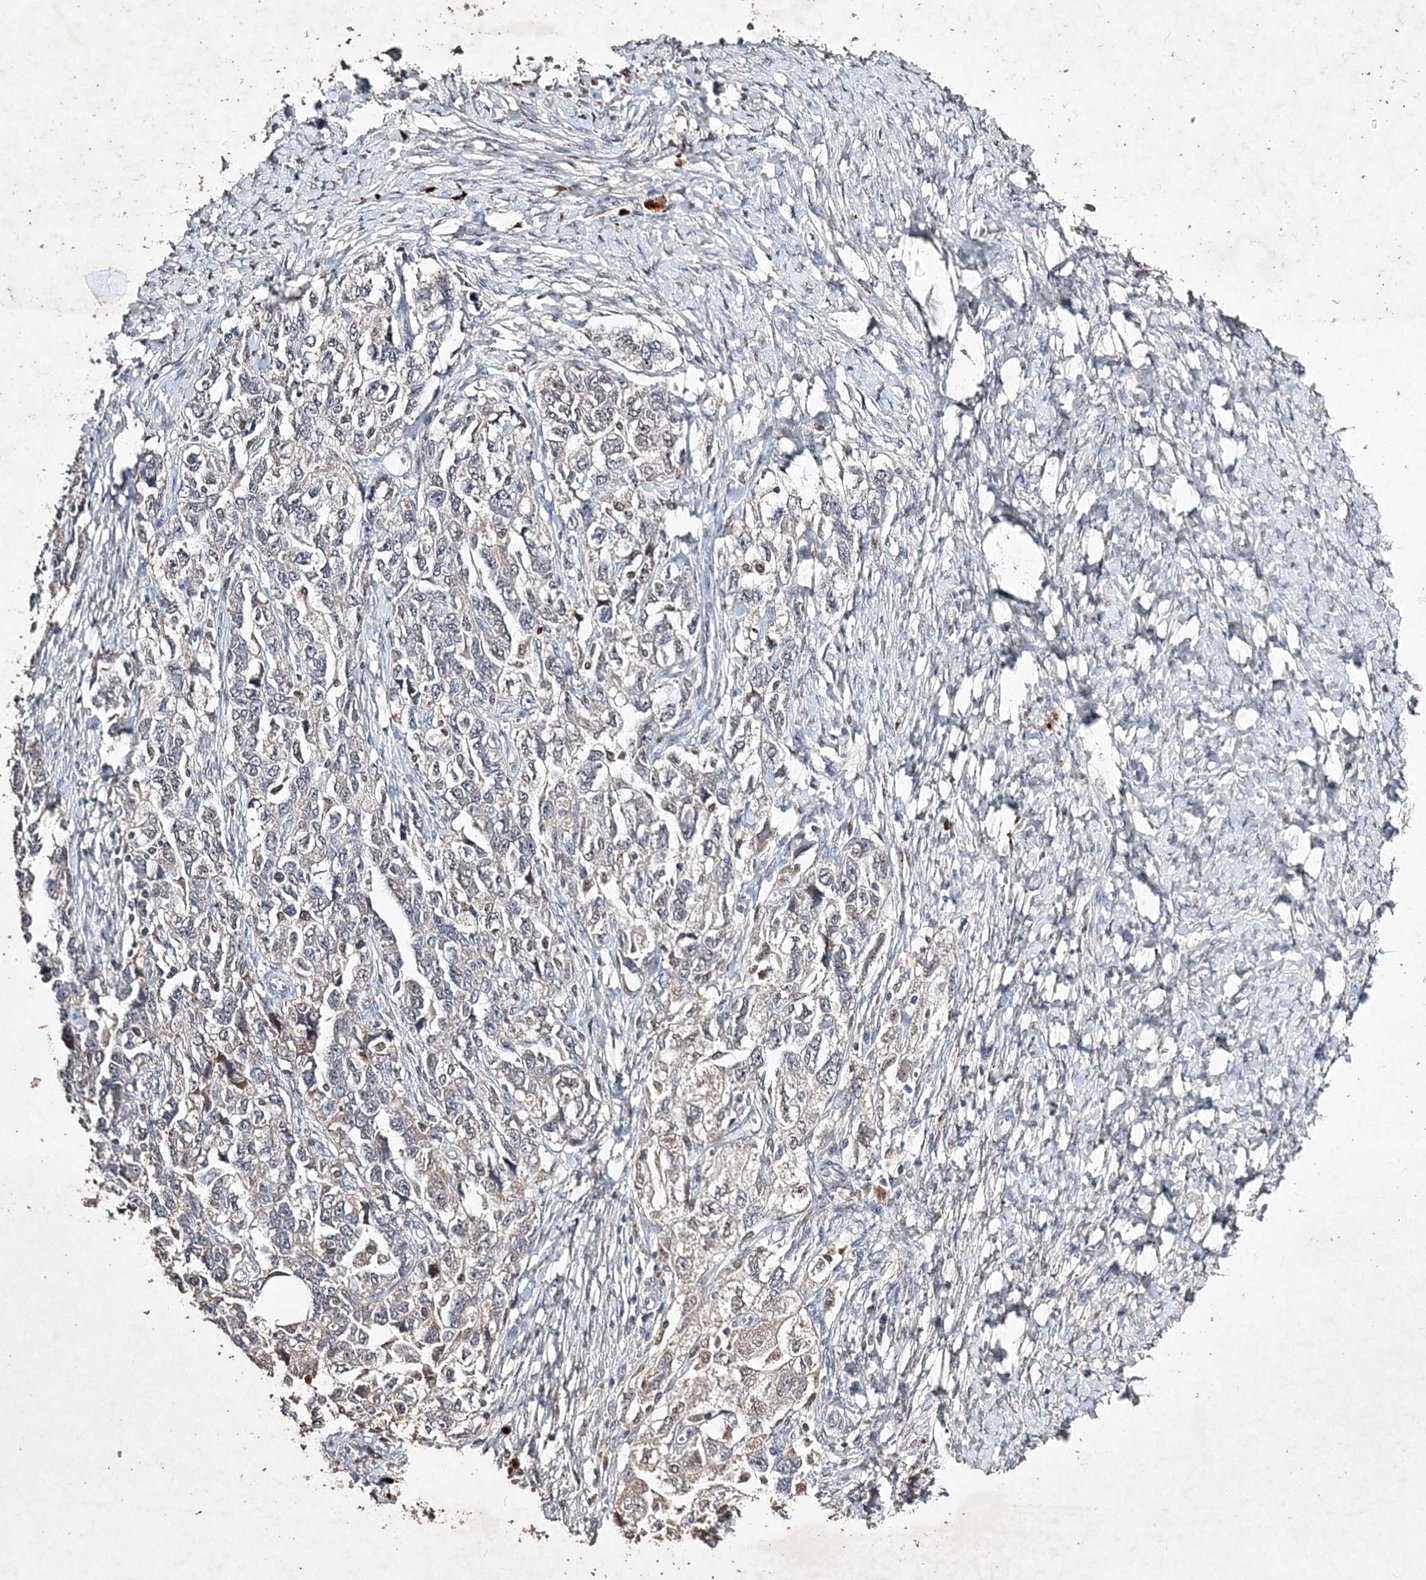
{"staining": {"intensity": "weak", "quantity": "<25%", "location": "nuclear"}, "tissue": "ovarian cancer", "cell_type": "Tumor cells", "image_type": "cancer", "snomed": [{"axis": "morphology", "description": "Carcinoma, NOS"}, {"axis": "morphology", "description": "Cystadenocarcinoma, serous, NOS"}, {"axis": "topography", "description": "Ovary"}], "caption": "Immunohistochemical staining of human ovarian cancer exhibits no significant positivity in tumor cells. (DAB immunohistochemistry visualized using brightfield microscopy, high magnification).", "gene": "C3orf38", "patient": {"sex": "female", "age": 69}}